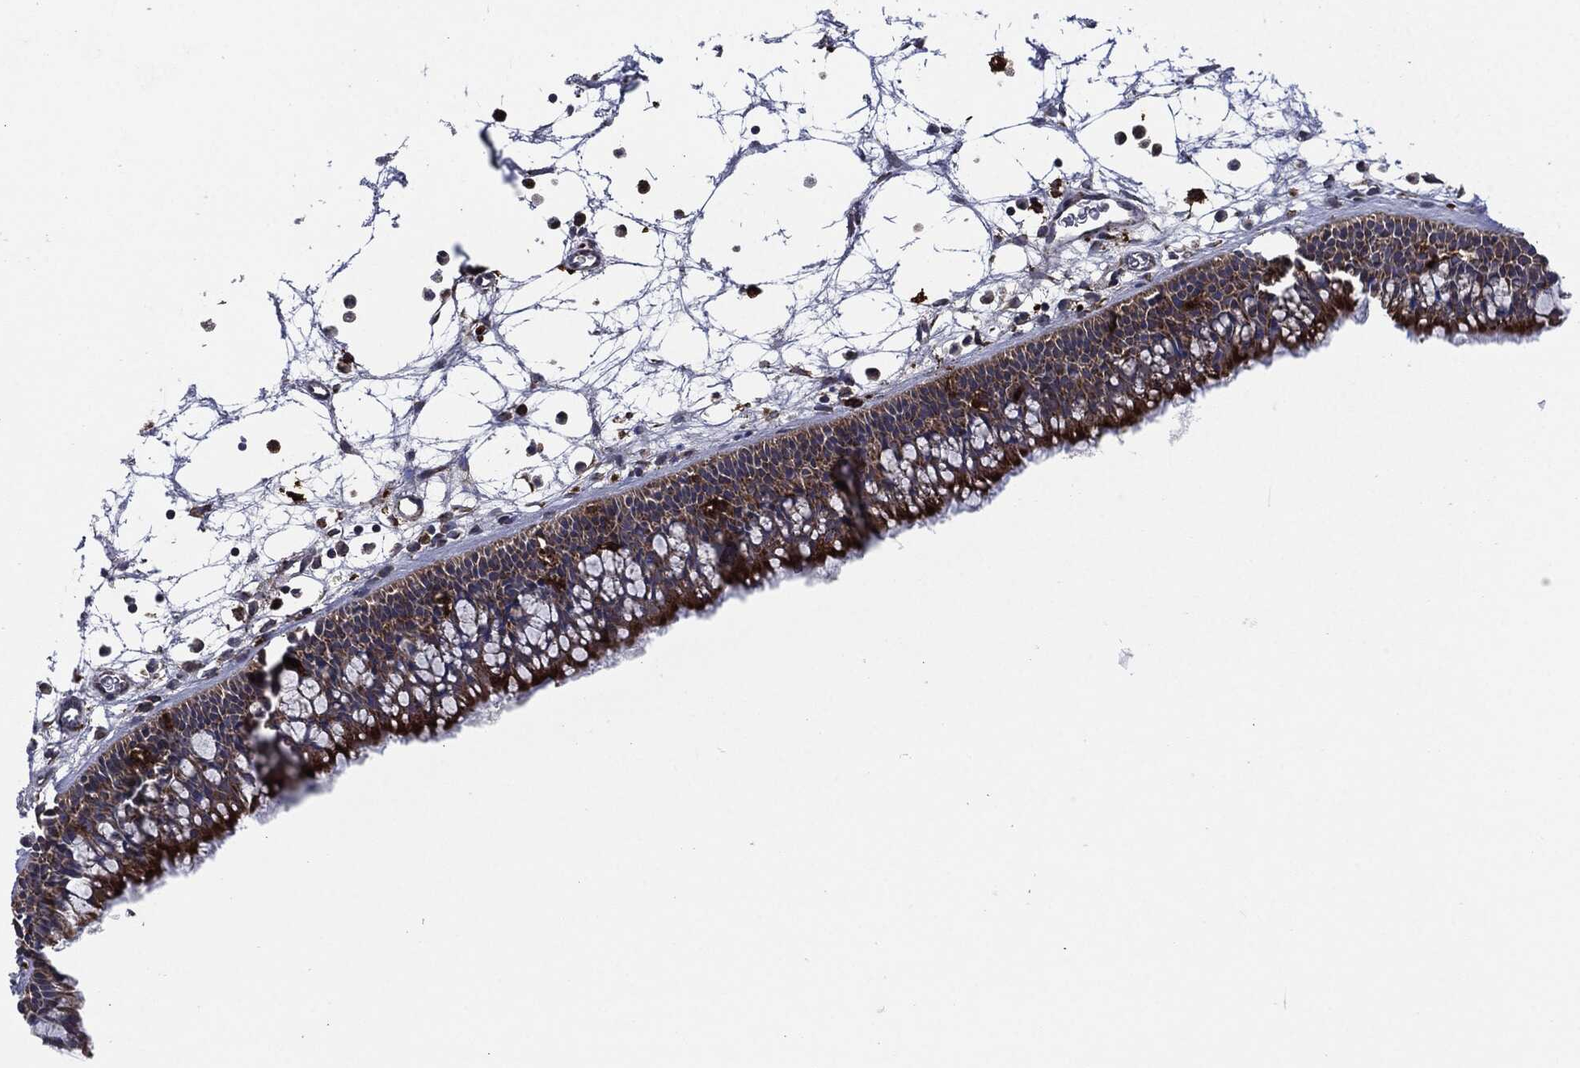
{"staining": {"intensity": "strong", "quantity": ">75%", "location": "cytoplasmic/membranous"}, "tissue": "nasopharynx", "cell_type": "Respiratory epithelial cells", "image_type": "normal", "snomed": [{"axis": "morphology", "description": "Normal tissue, NOS"}, {"axis": "topography", "description": "Nasopharynx"}], "caption": "Approximately >75% of respiratory epithelial cells in normal nasopharynx show strong cytoplasmic/membranous protein staining as visualized by brown immunohistochemical staining.", "gene": "TMEM11", "patient": {"sex": "male", "age": 58}}